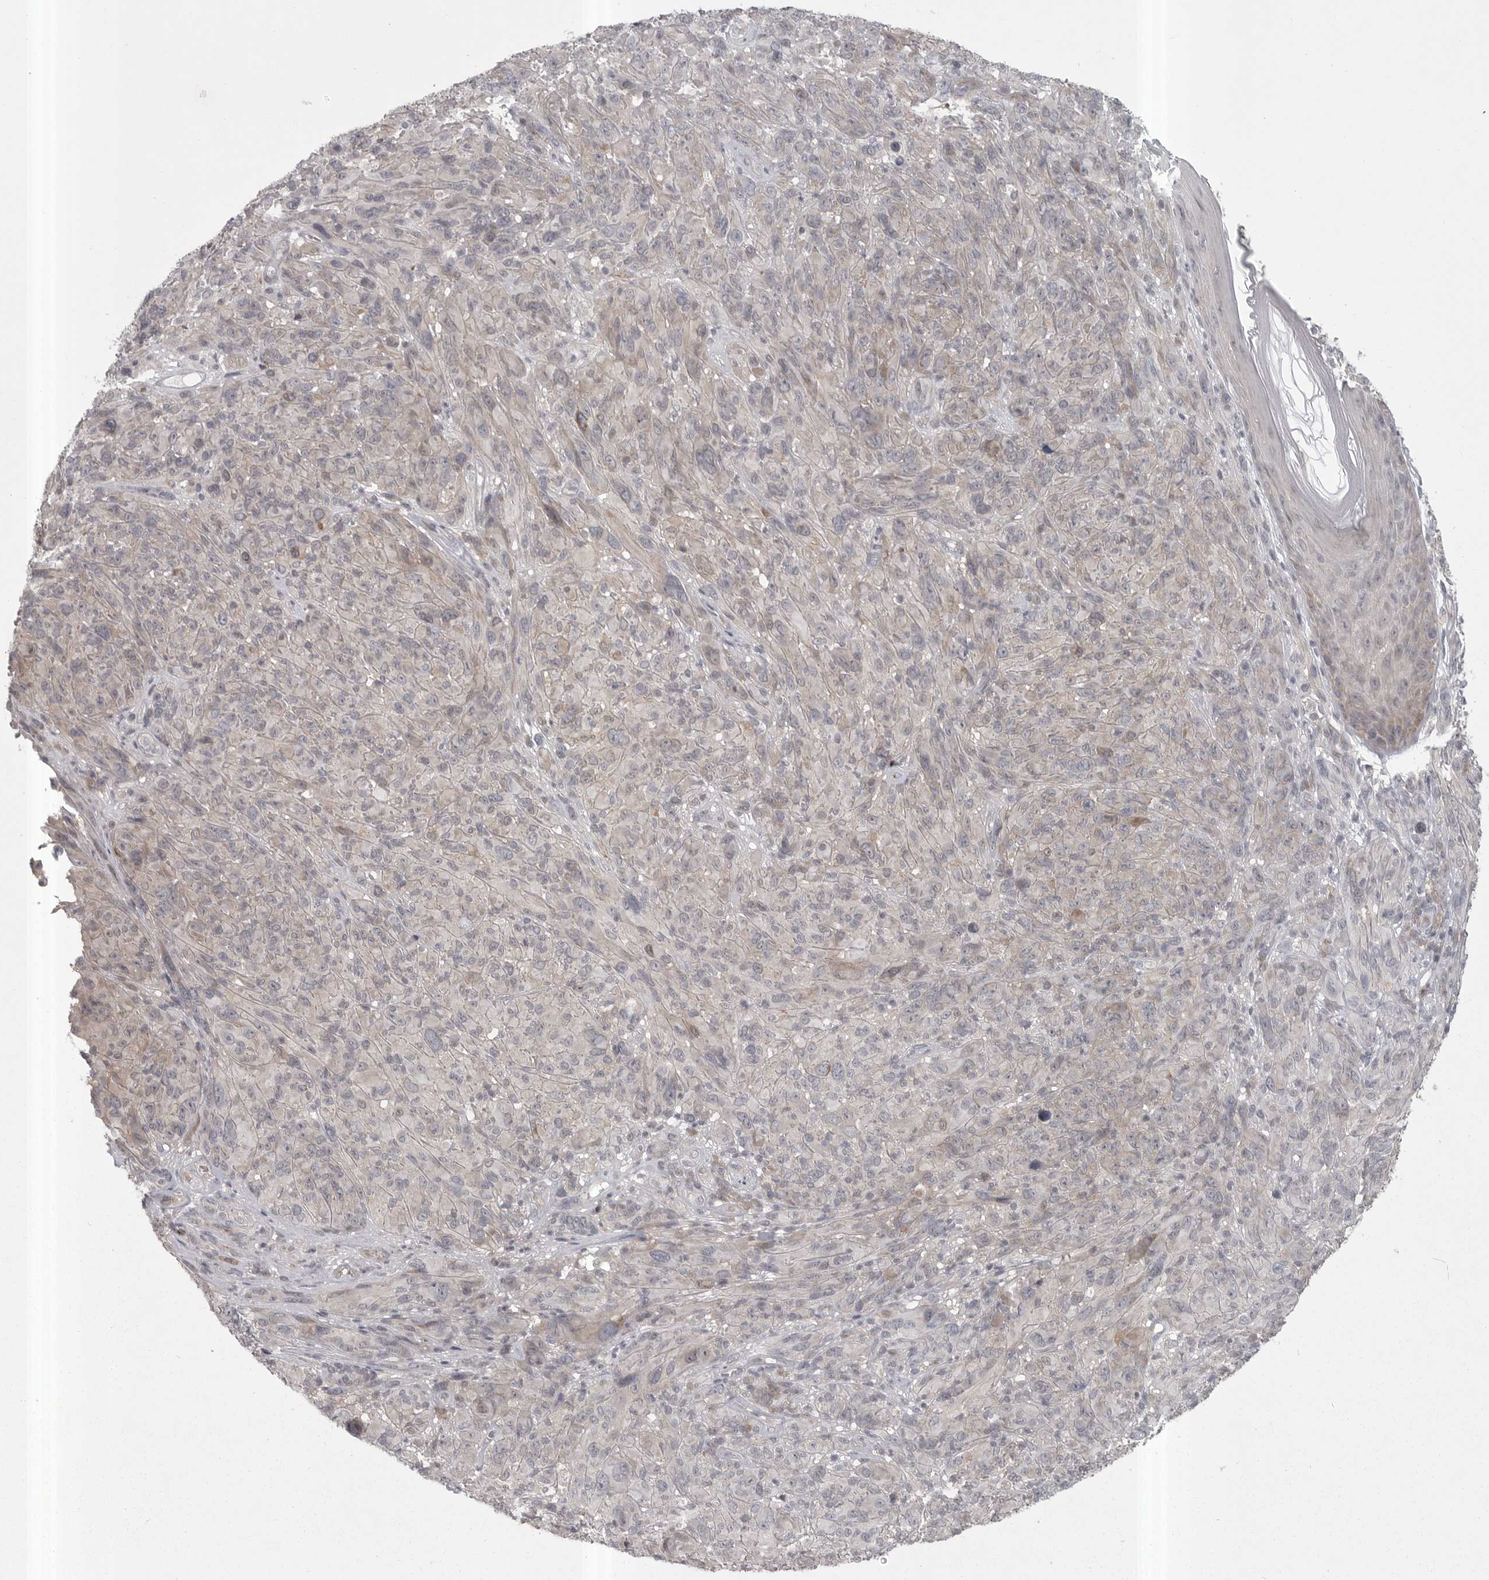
{"staining": {"intensity": "negative", "quantity": "none", "location": "none"}, "tissue": "melanoma", "cell_type": "Tumor cells", "image_type": "cancer", "snomed": [{"axis": "morphology", "description": "Malignant melanoma, NOS"}, {"axis": "topography", "description": "Skin of head"}], "caption": "IHC photomicrograph of human melanoma stained for a protein (brown), which shows no expression in tumor cells. (Brightfield microscopy of DAB (3,3'-diaminobenzidine) immunohistochemistry (IHC) at high magnification).", "gene": "PHF13", "patient": {"sex": "male", "age": 96}}